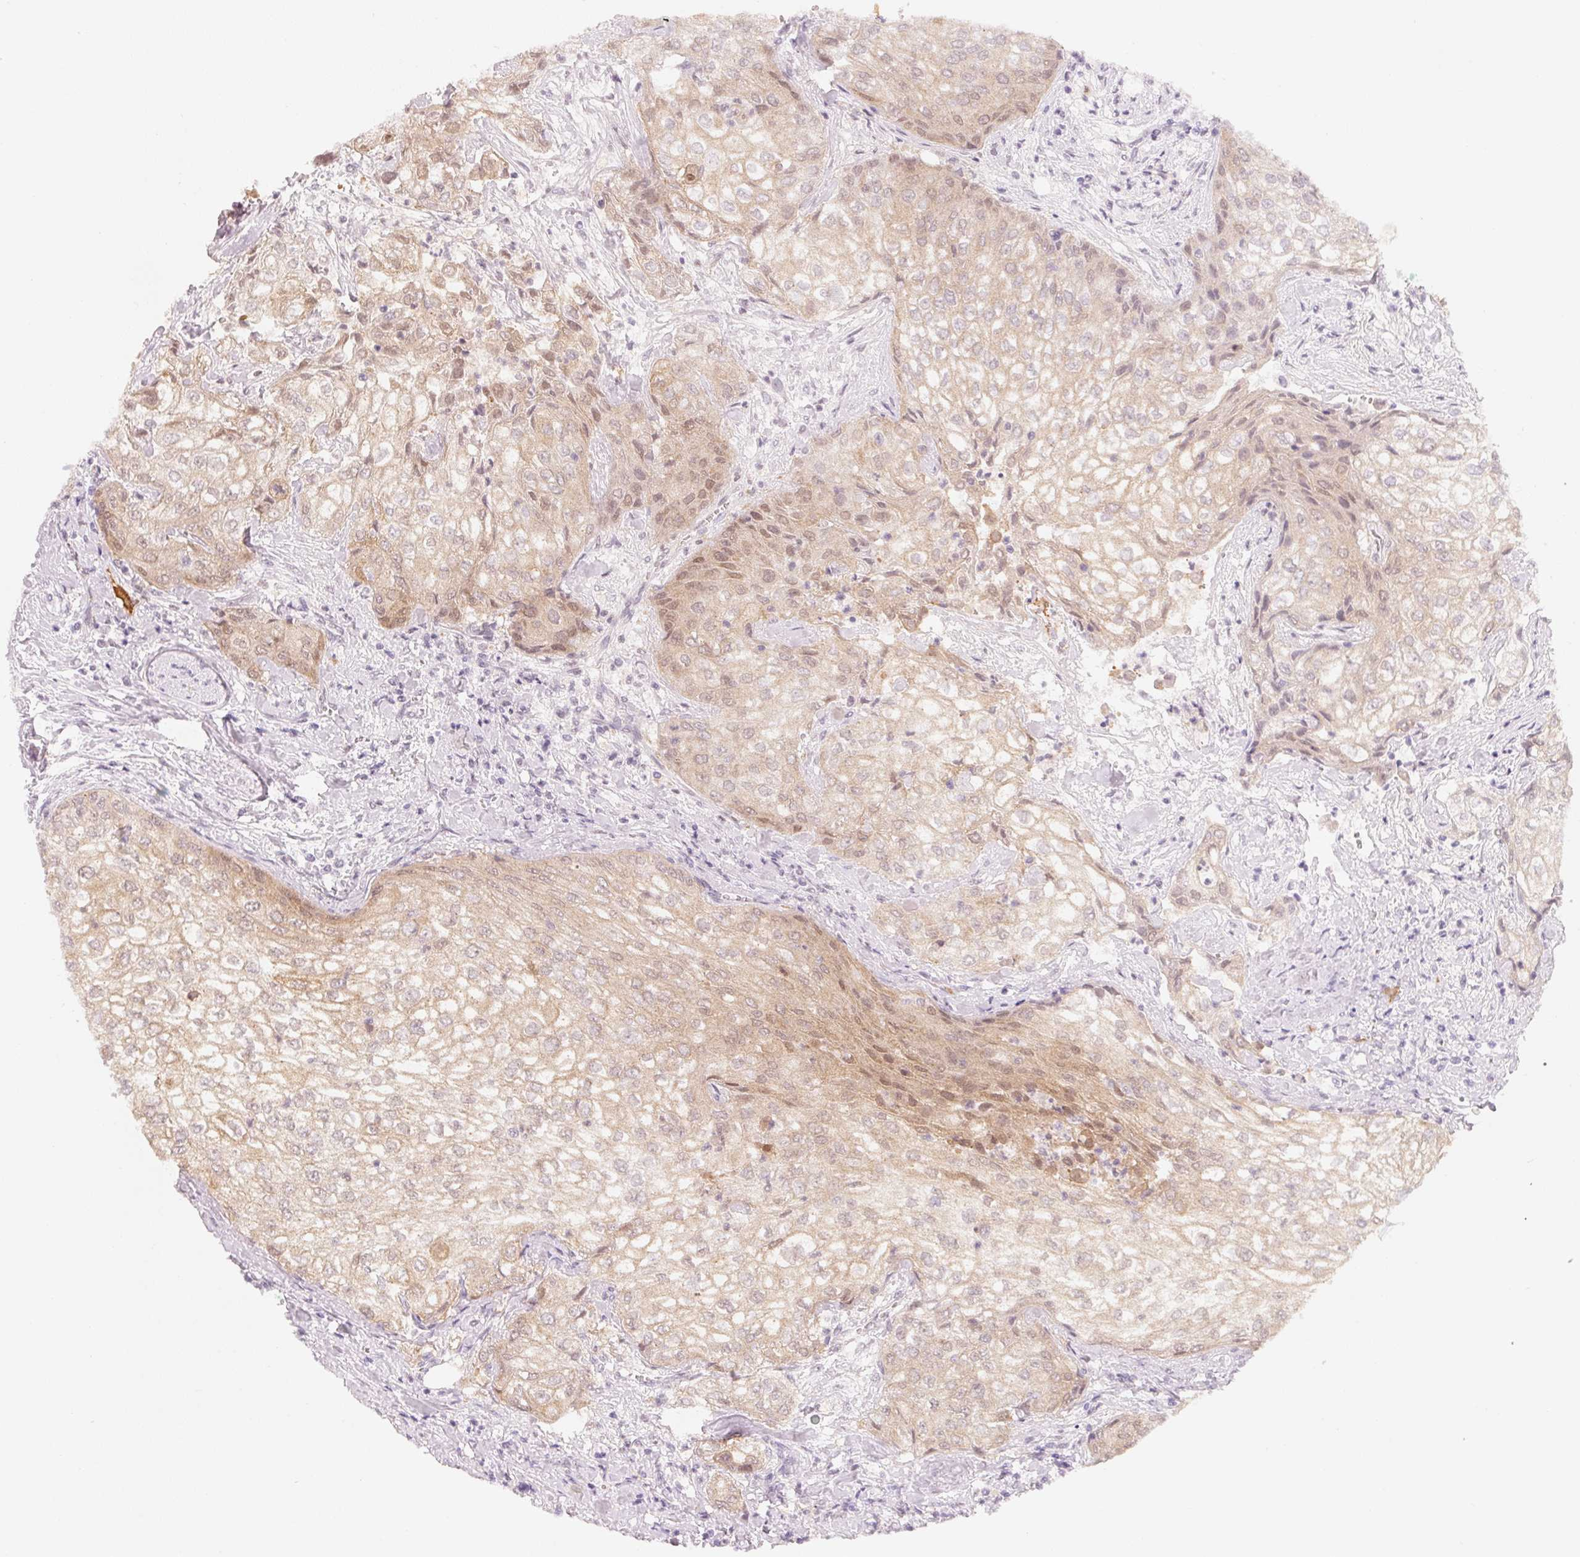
{"staining": {"intensity": "weak", "quantity": "25%-75%", "location": "cytoplasmic/membranous,nuclear"}, "tissue": "urothelial cancer", "cell_type": "Tumor cells", "image_type": "cancer", "snomed": [{"axis": "morphology", "description": "Urothelial carcinoma, High grade"}, {"axis": "topography", "description": "Urinary bladder"}], "caption": "Protein staining demonstrates weak cytoplasmic/membranous and nuclear expression in approximately 25%-75% of tumor cells in urothelial cancer.", "gene": "ARHGAP22", "patient": {"sex": "male", "age": 62}}